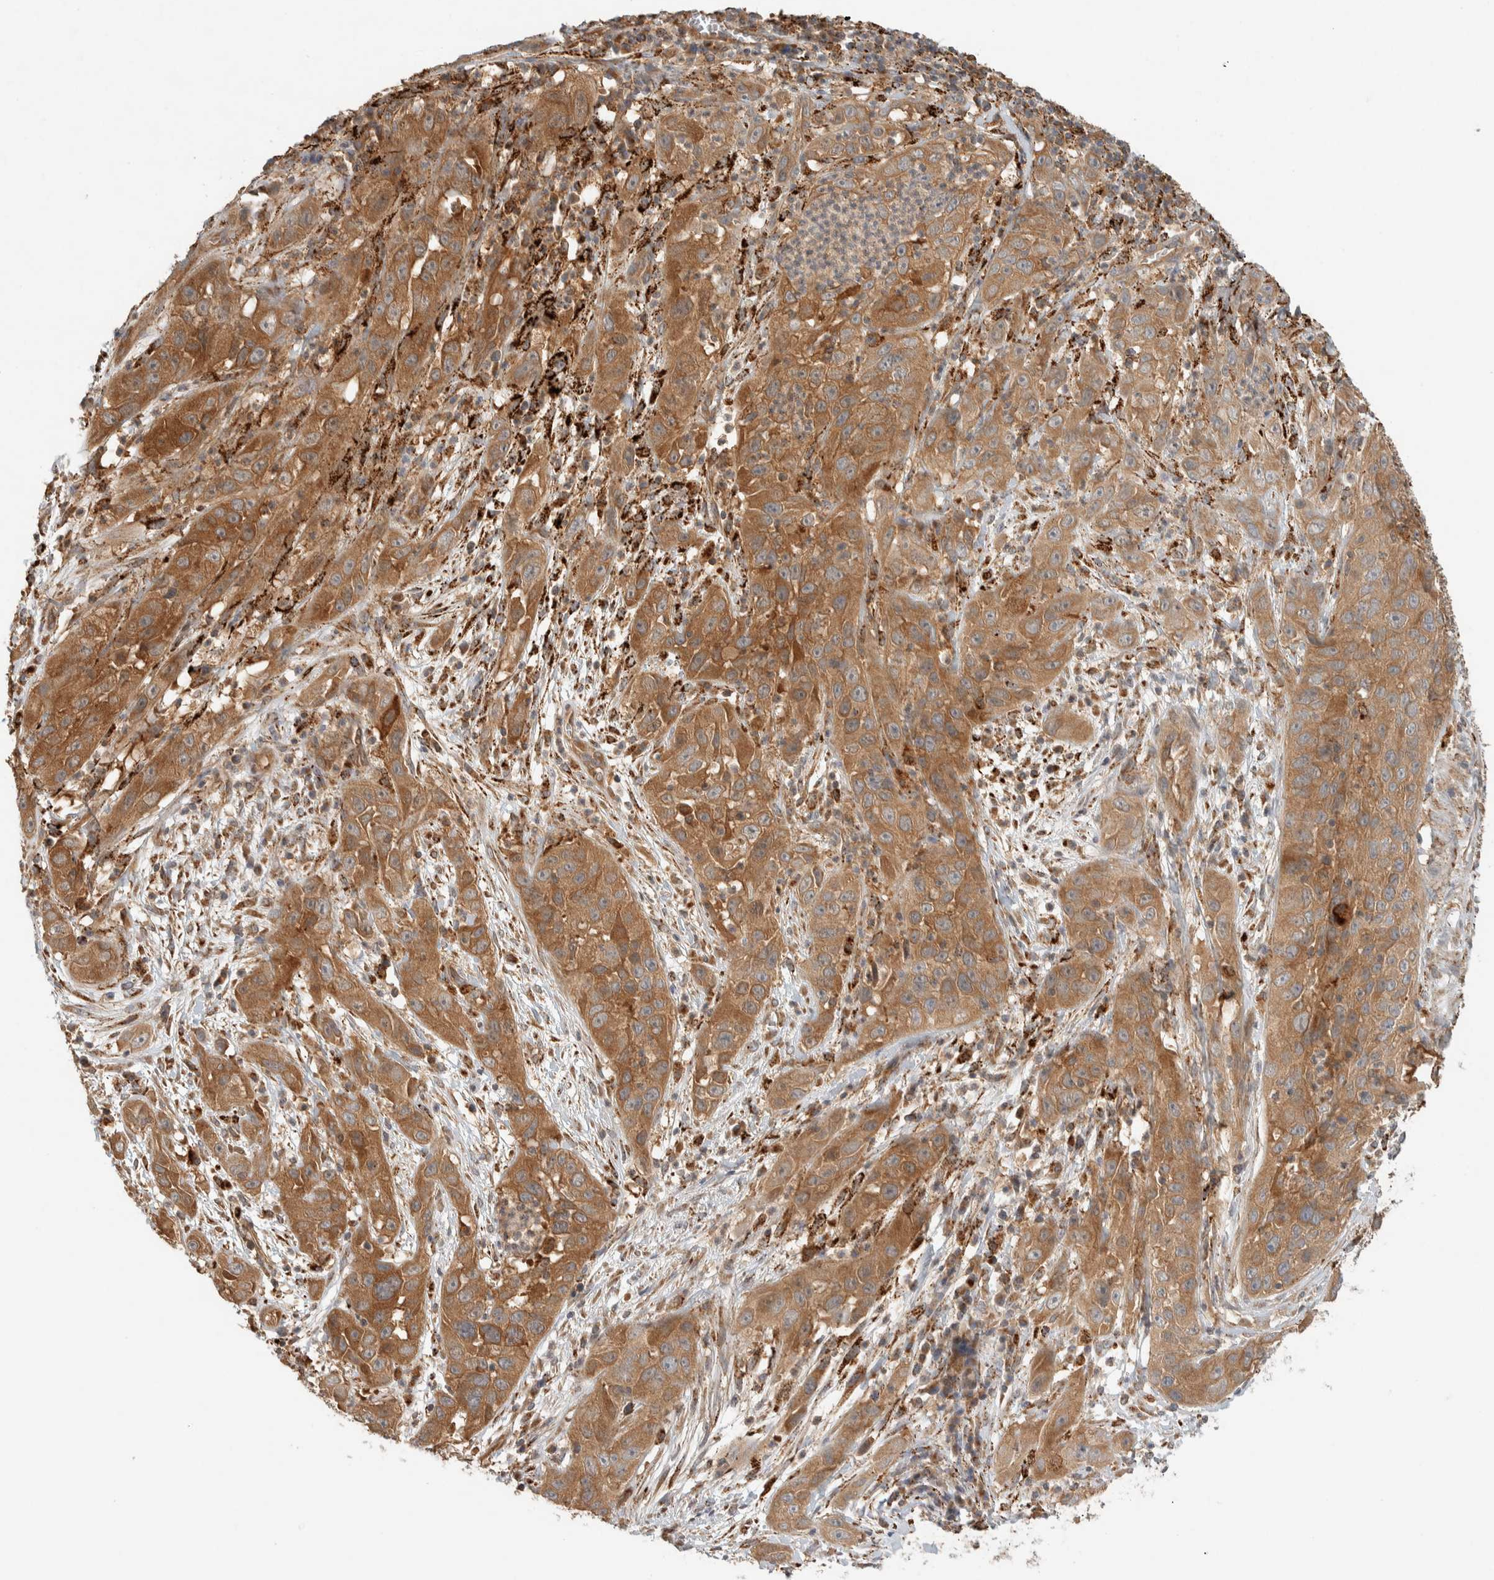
{"staining": {"intensity": "moderate", "quantity": ">75%", "location": "cytoplasmic/membranous"}, "tissue": "cervical cancer", "cell_type": "Tumor cells", "image_type": "cancer", "snomed": [{"axis": "morphology", "description": "Squamous cell carcinoma, NOS"}, {"axis": "topography", "description": "Cervix"}], "caption": "A brown stain labels moderate cytoplasmic/membranous expression of a protein in human squamous cell carcinoma (cervical) tumor cells.", "gene": "FAM167A", "patient": {"sex": "female", "age": 32}}